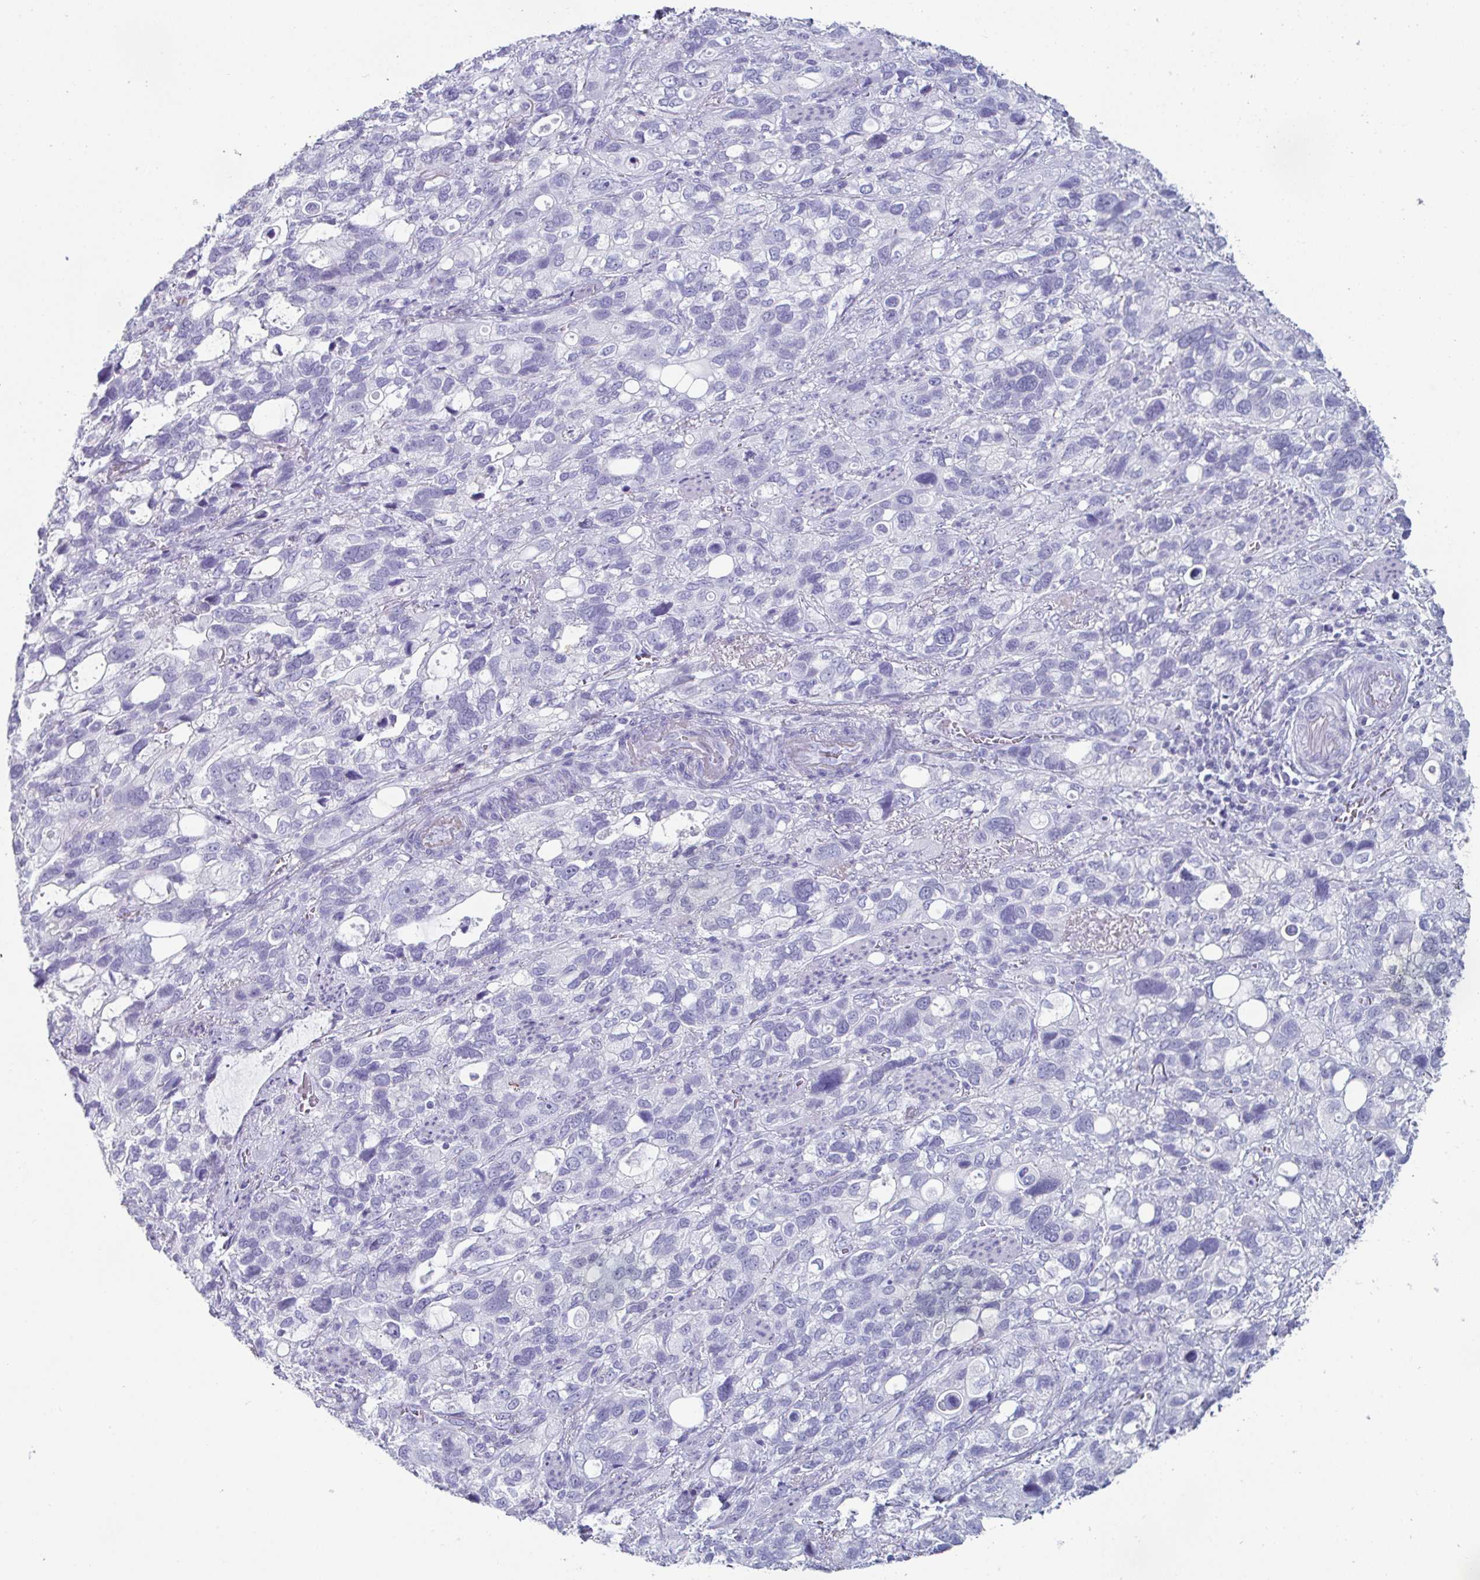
{"staining": {"intensity": "negative", "quantity": "none", "location": "none"}, "tissue": "stomach cancer", "cell_type": "Tumor cells", "image_type": "cancer", "snomed": [{"axis": "morphology", "description": "Adenocarcinoma, NOS"}, {"axis": "topography", "description": "Stomach, upper"}], "caption": "This histopathology image is of stomach cancer stained with immunohistochemistry (IHC) to label a protein in brown with the nuclei are counter-stained blue. There is no staining in tumor cells. (DAB (3,3'-diaminobenzidine) immunohistochemistry, high magnification).", "gene": "CREG2", "patient": {"sex": "female", "age": 81}}